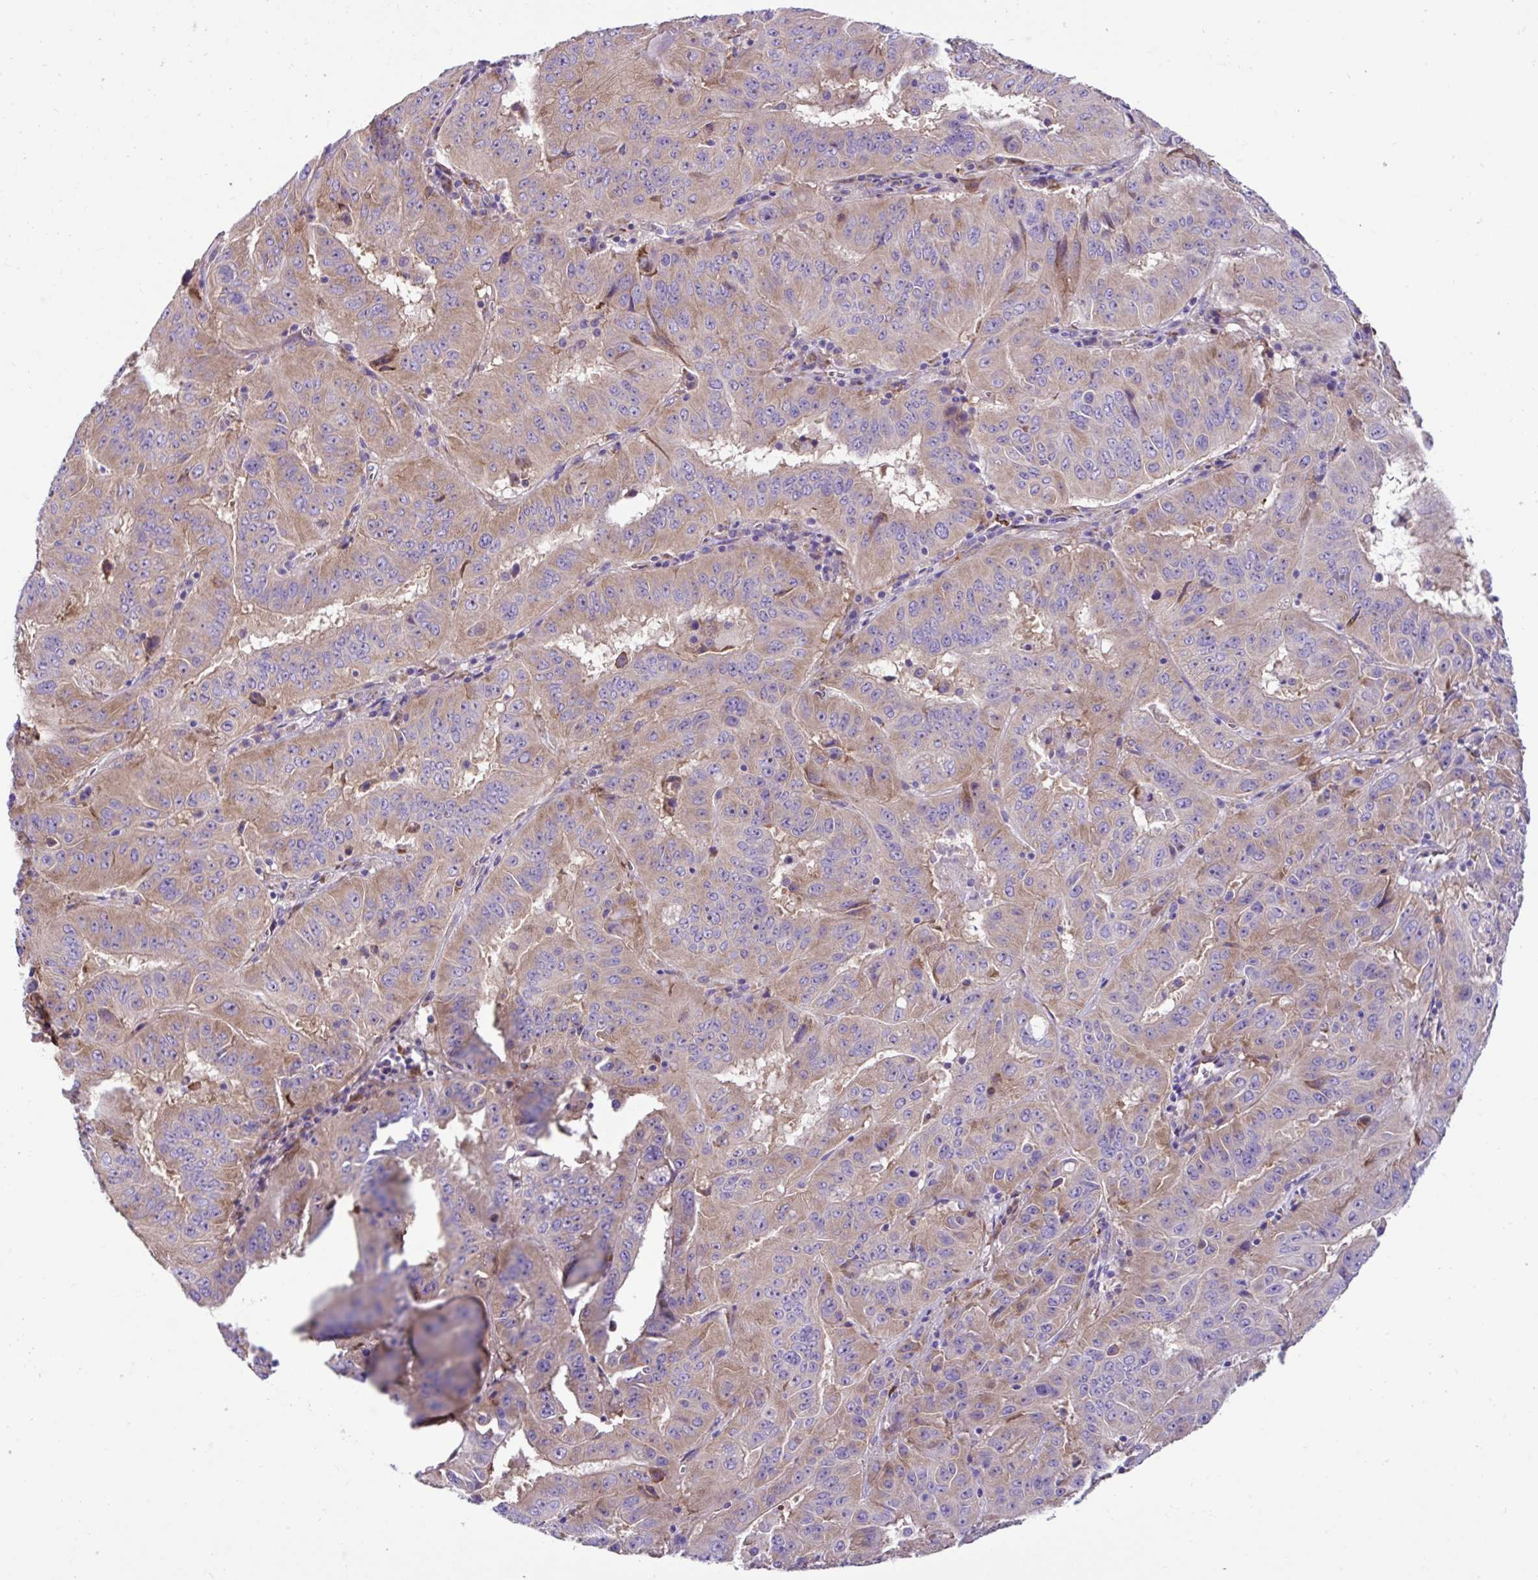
{"staining": {"intensity": "moderate", "quantity": ">75%", "location": "cytoplasmic/membranous"}, "tissue": "pancreatic cancer", "cell_type": "Tumor cells", "image_type": "cancer", "snomed": [{"axis": "morphology", "description": "Adenocarcinoma, NOS"}, {"axis": "topography", "description": "Pancreas"}], "caption": "Immunohistochemical staining of human pancreatic cancer (adenocarcinoma) reveals moderate cytoplasmic/membranous protein staining in about >75% of tumor cells.", "gene": "RPL7", "patient": {"sex": "male", "age": 63}}